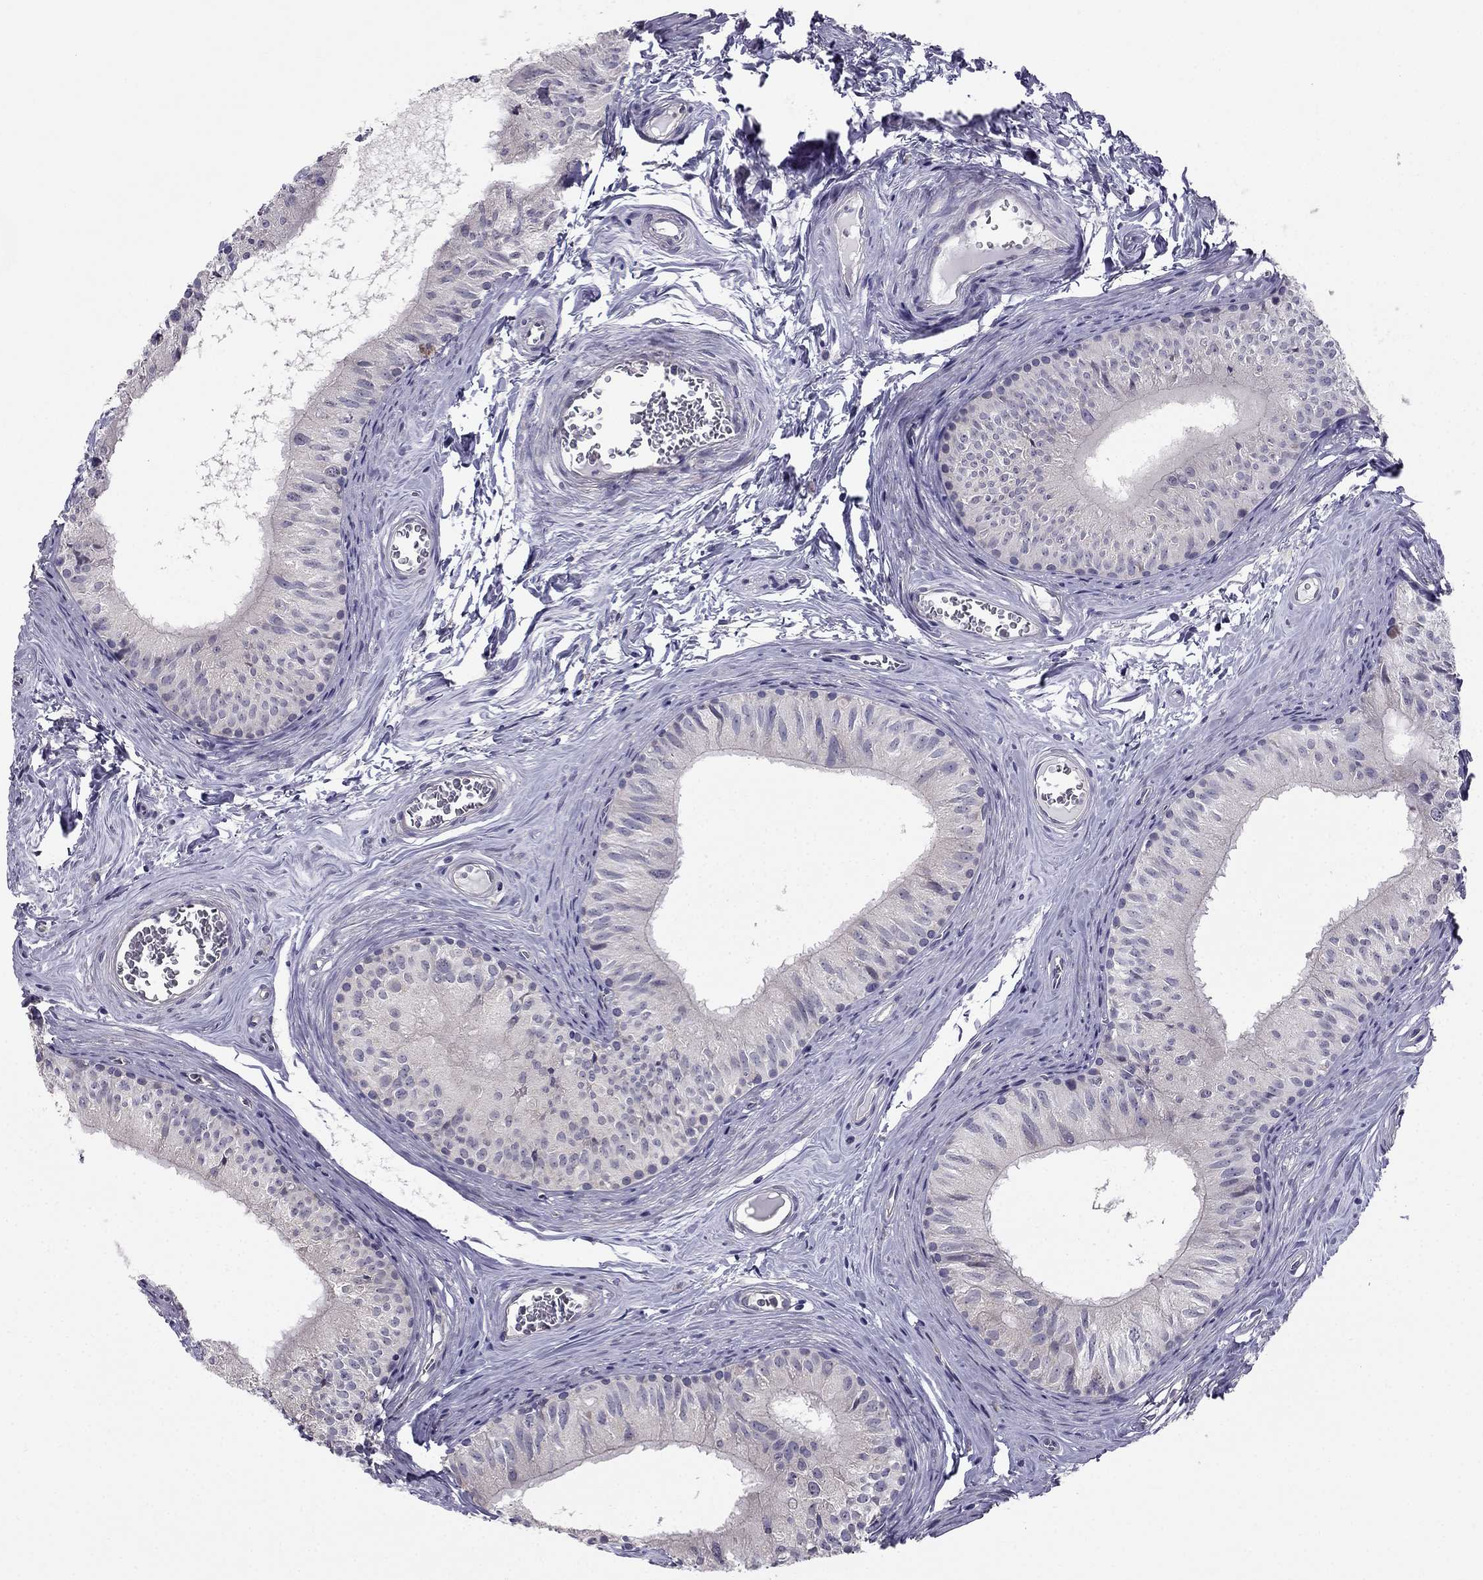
{"staining": {"intensity": "negative", "quantity": "none", "location": "none"}, "tissue": "epididymis", "cell_type": "Glandular cells", "image_type": "normal", "snomed": [{"axis": "morphology", "description": "Normal tissue, NOS"}, {"axis": "topography", "description": "Epididymis"}], "caption": "There is no significant expression in glandular cells of epididymis. (DAB (3,3'-diaminobenzidine) immunohistochemistry (IHC), high magnification).", "gene": "HSFX1", "patient": {"sex": "male", "age": 52}}